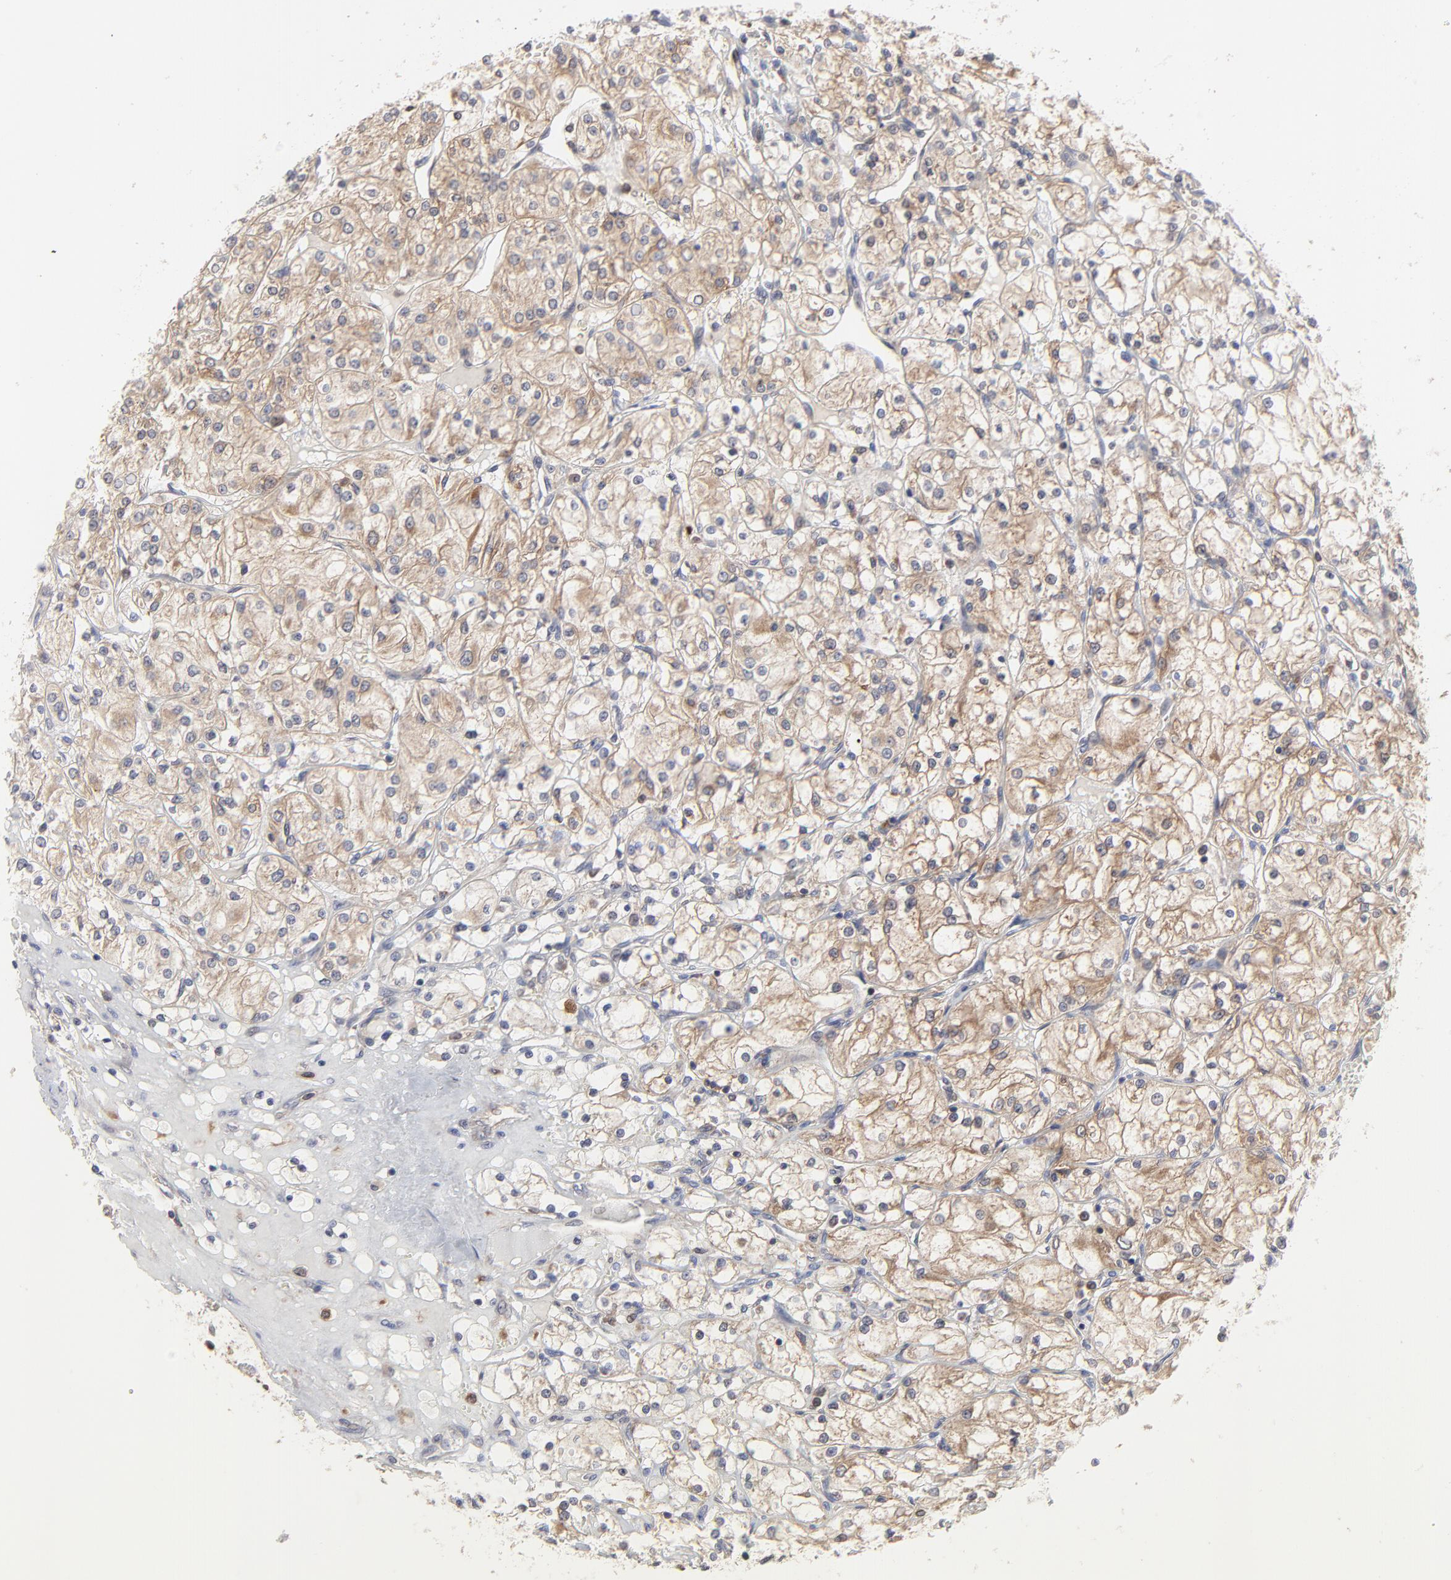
{"staining": {"intensity": "moderate", "quantity": ">75%", "location": "cytoplasmic/membranous"}, "tissue": "renal cancer", "cell_type": "Tumor cells", "image_type": "cancer", "snomed": [{"axis": "morphology", "description": "Adenocarcinoma, NOS"}, {"axis": "topography", "description": "Kidney"}], "caption": "DAB (3,3'-diaminobenzidine) immunohistochemical staining of renal cancer displays moderate cytoplasmic/membranous protein staining in approximately >75% of tumor cells.", "gene": "RAB9A", "patient": {"sex": "male", "age": 61}}